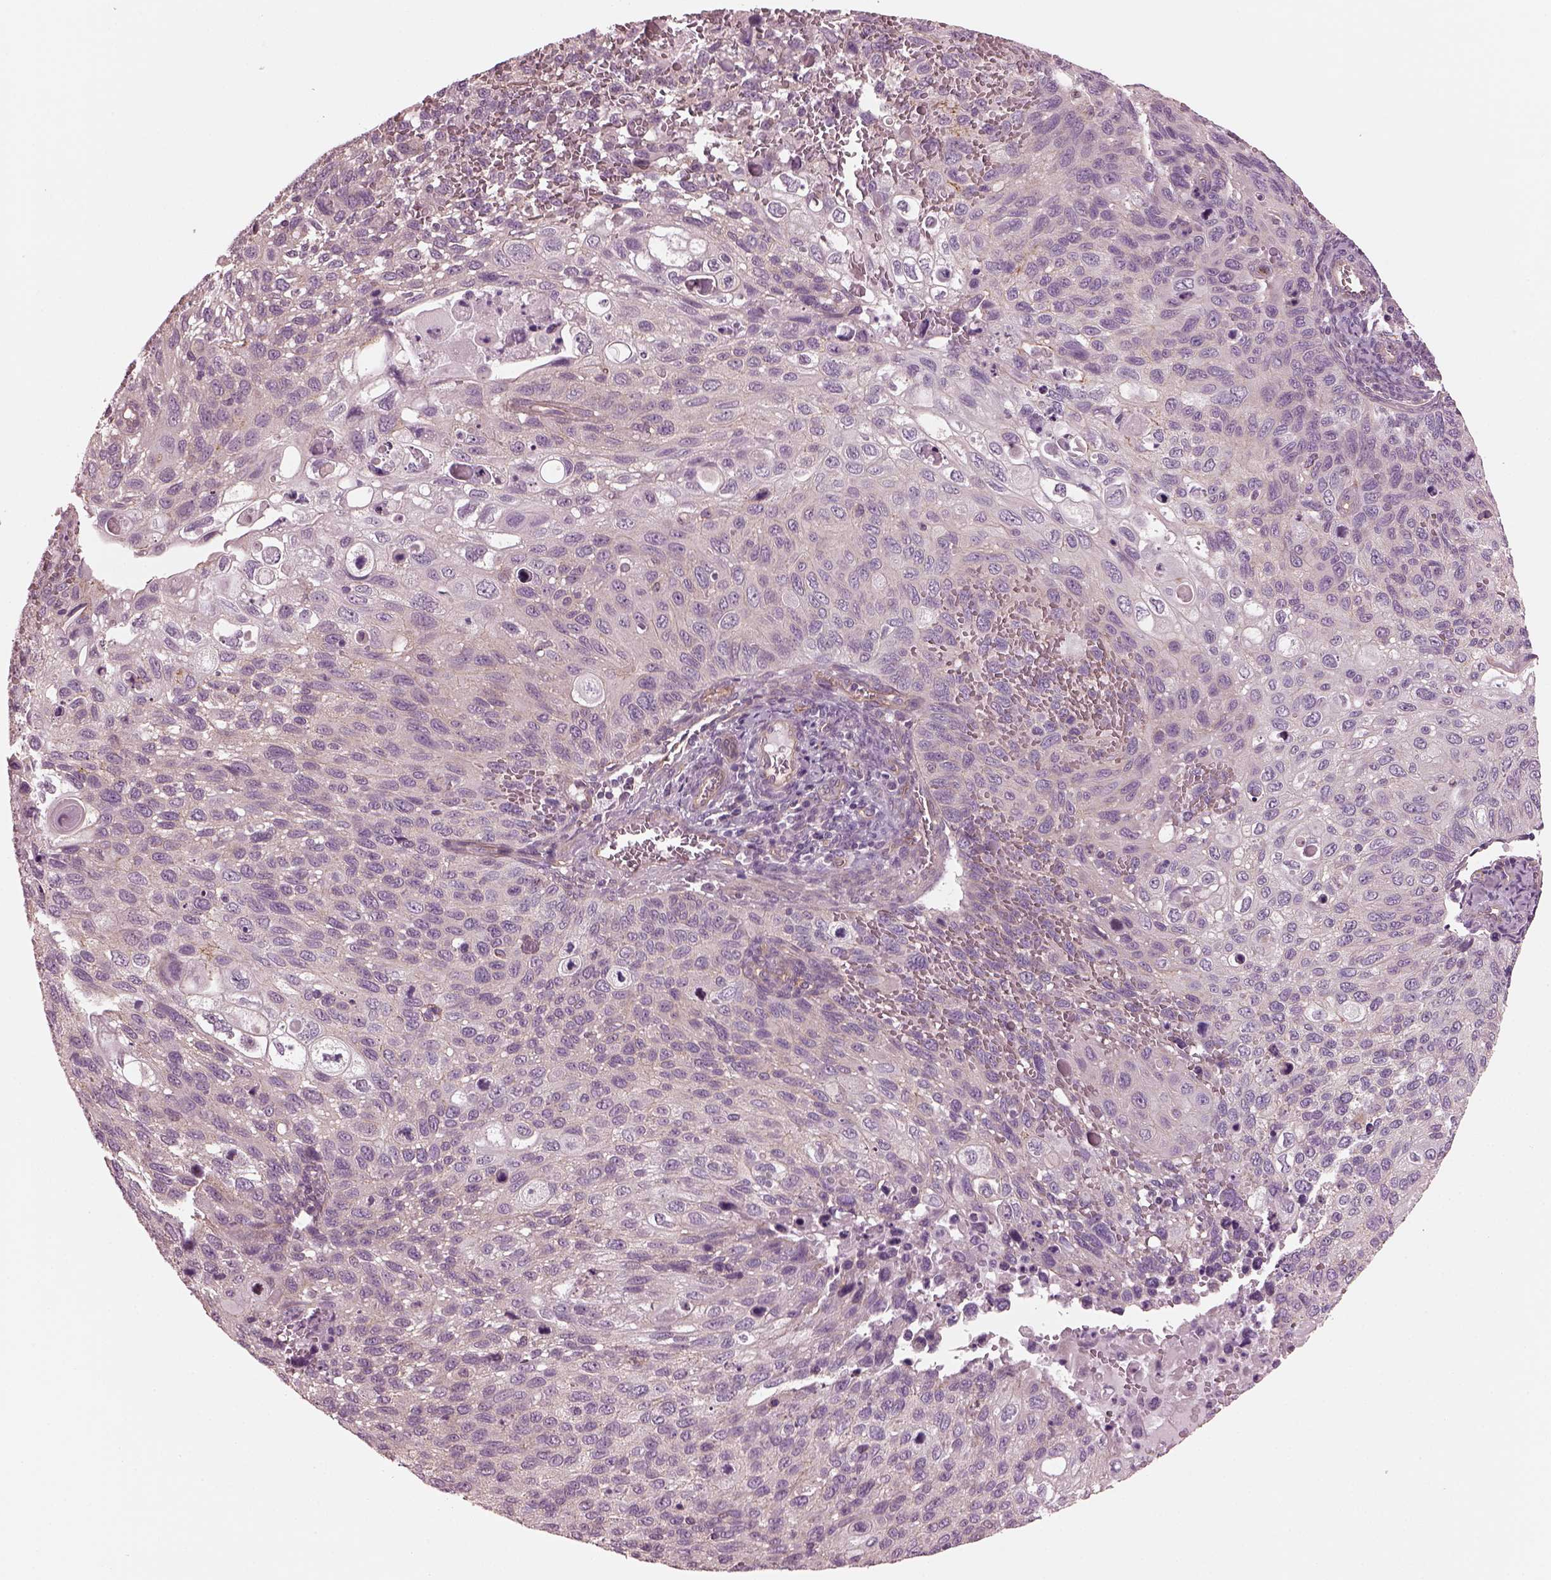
{"staining": {"intensity": "negative", "quantity": "none", "location": "none"}, "tissue": "cervical cancer", "cell_type": "Tumor cells", "image_type": "cancer", "snomed": [{"axis": "morphology", "description": "Squamous cell carcinoma, NOS"}, {"axis": "topography", "description": "Cervix"}], "caption": "Human squamous cell carcinoma (cervical) stained for a protein using IHC reveals no expression in tumor cells.", "gene": "ODAD1", "patient": {"sex": "female", "age": 70}}